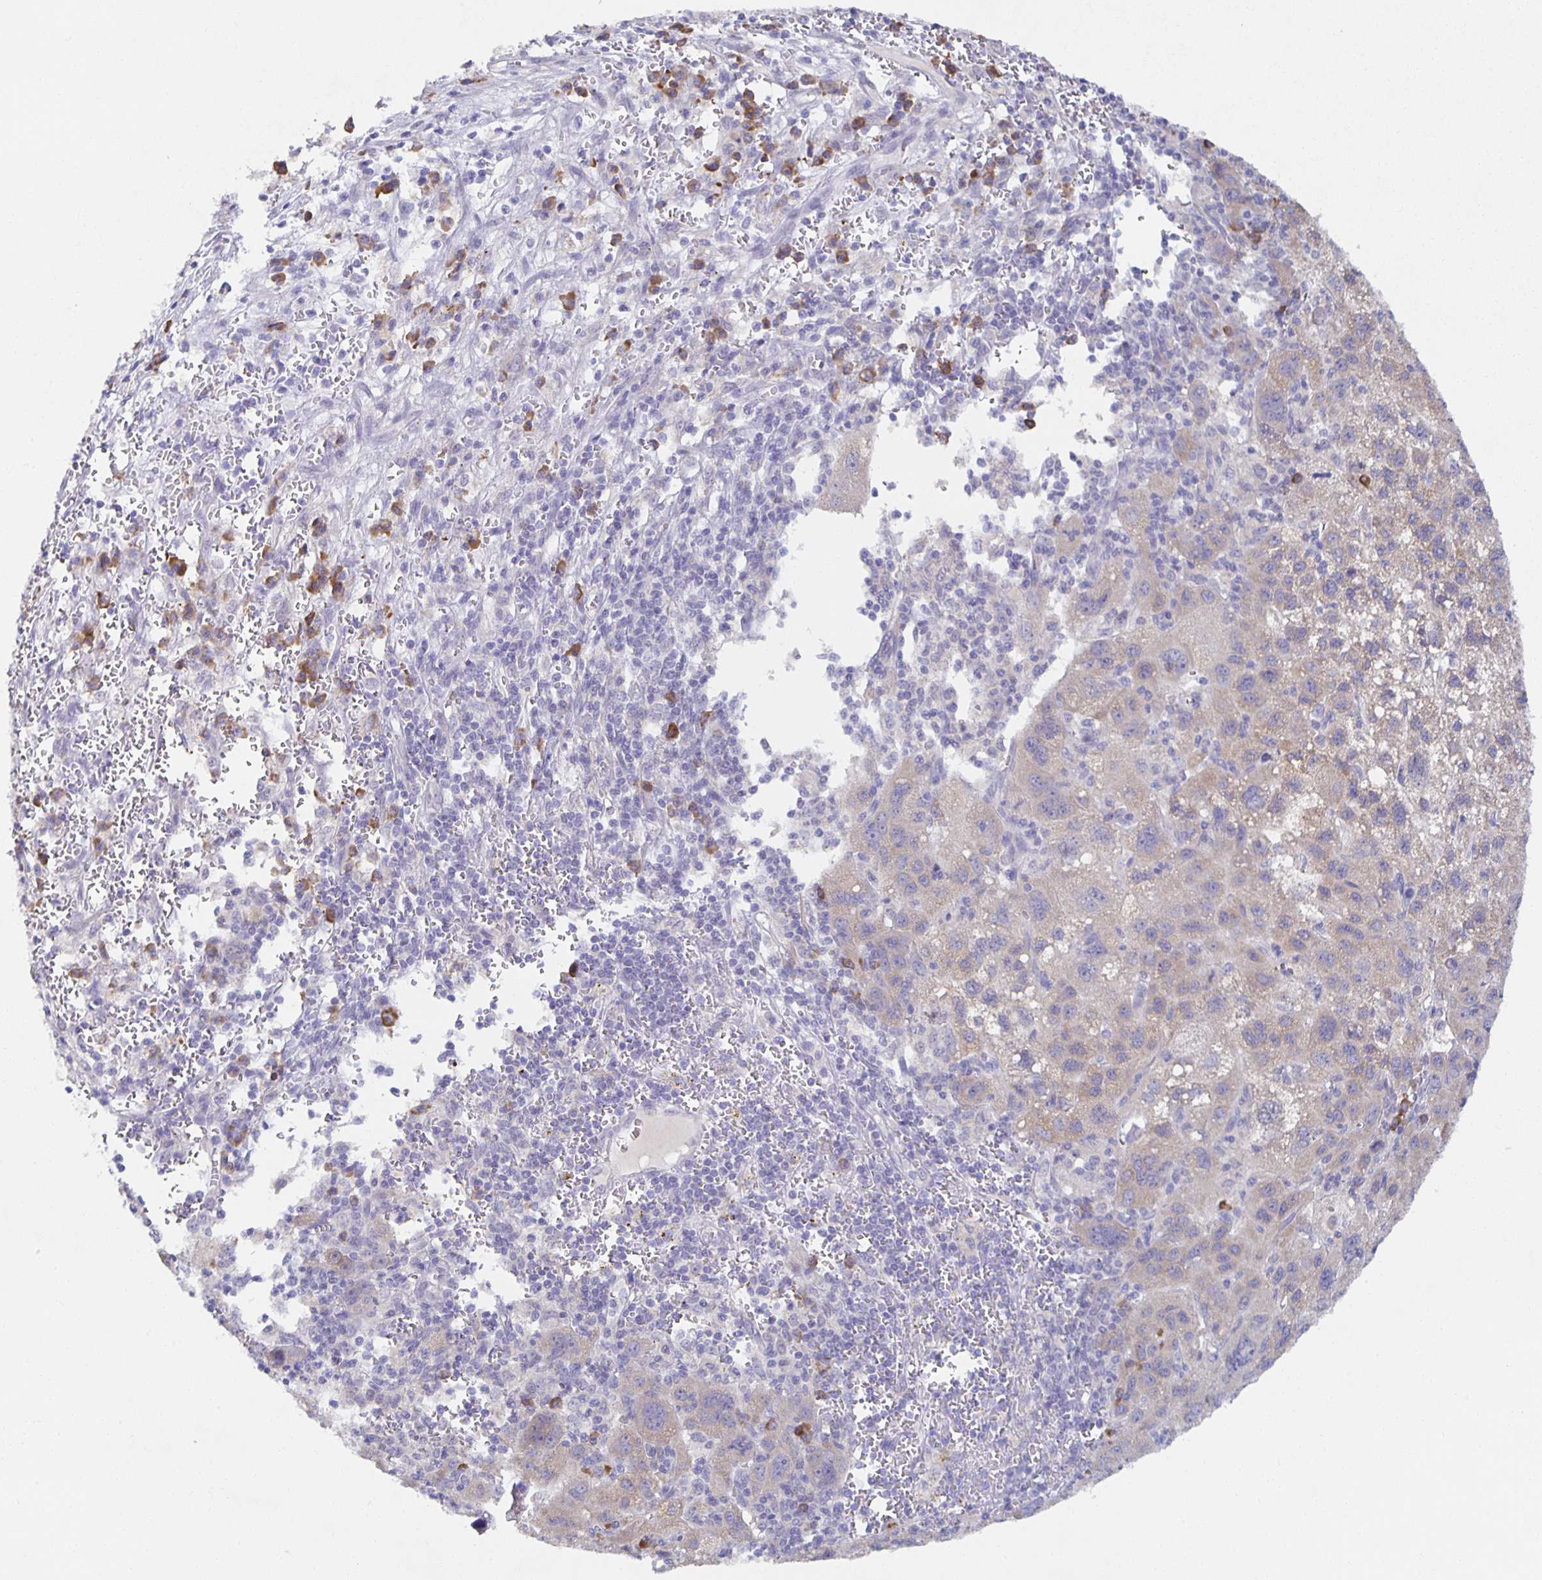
{"staining": {"intensity": "weak", "quantity": "<25%", "location": "cytoplasmic/membranous"}, "tissue": "liver cancer", "cell_type": "Tumor cells", "image_type": "cancer", "snomed": [{"axis": "morphology", "description": "Carcinoma, Hepatocellular, NOS"}, {"axis": "topography", "description": "Liver"}], "caption": "The micrograph demonstrates no significant positivity in tumor cells of liver cancer (hepatocellular carcinoma). Brightfield microscopy of immunohistochemistry stained with DAB (3,3'-diaminobenzidine) (brown) and hematoxylin (blue), captured at high magnification.", "gene": "BAD", "patient": {"sex": "female", "age": 77}}